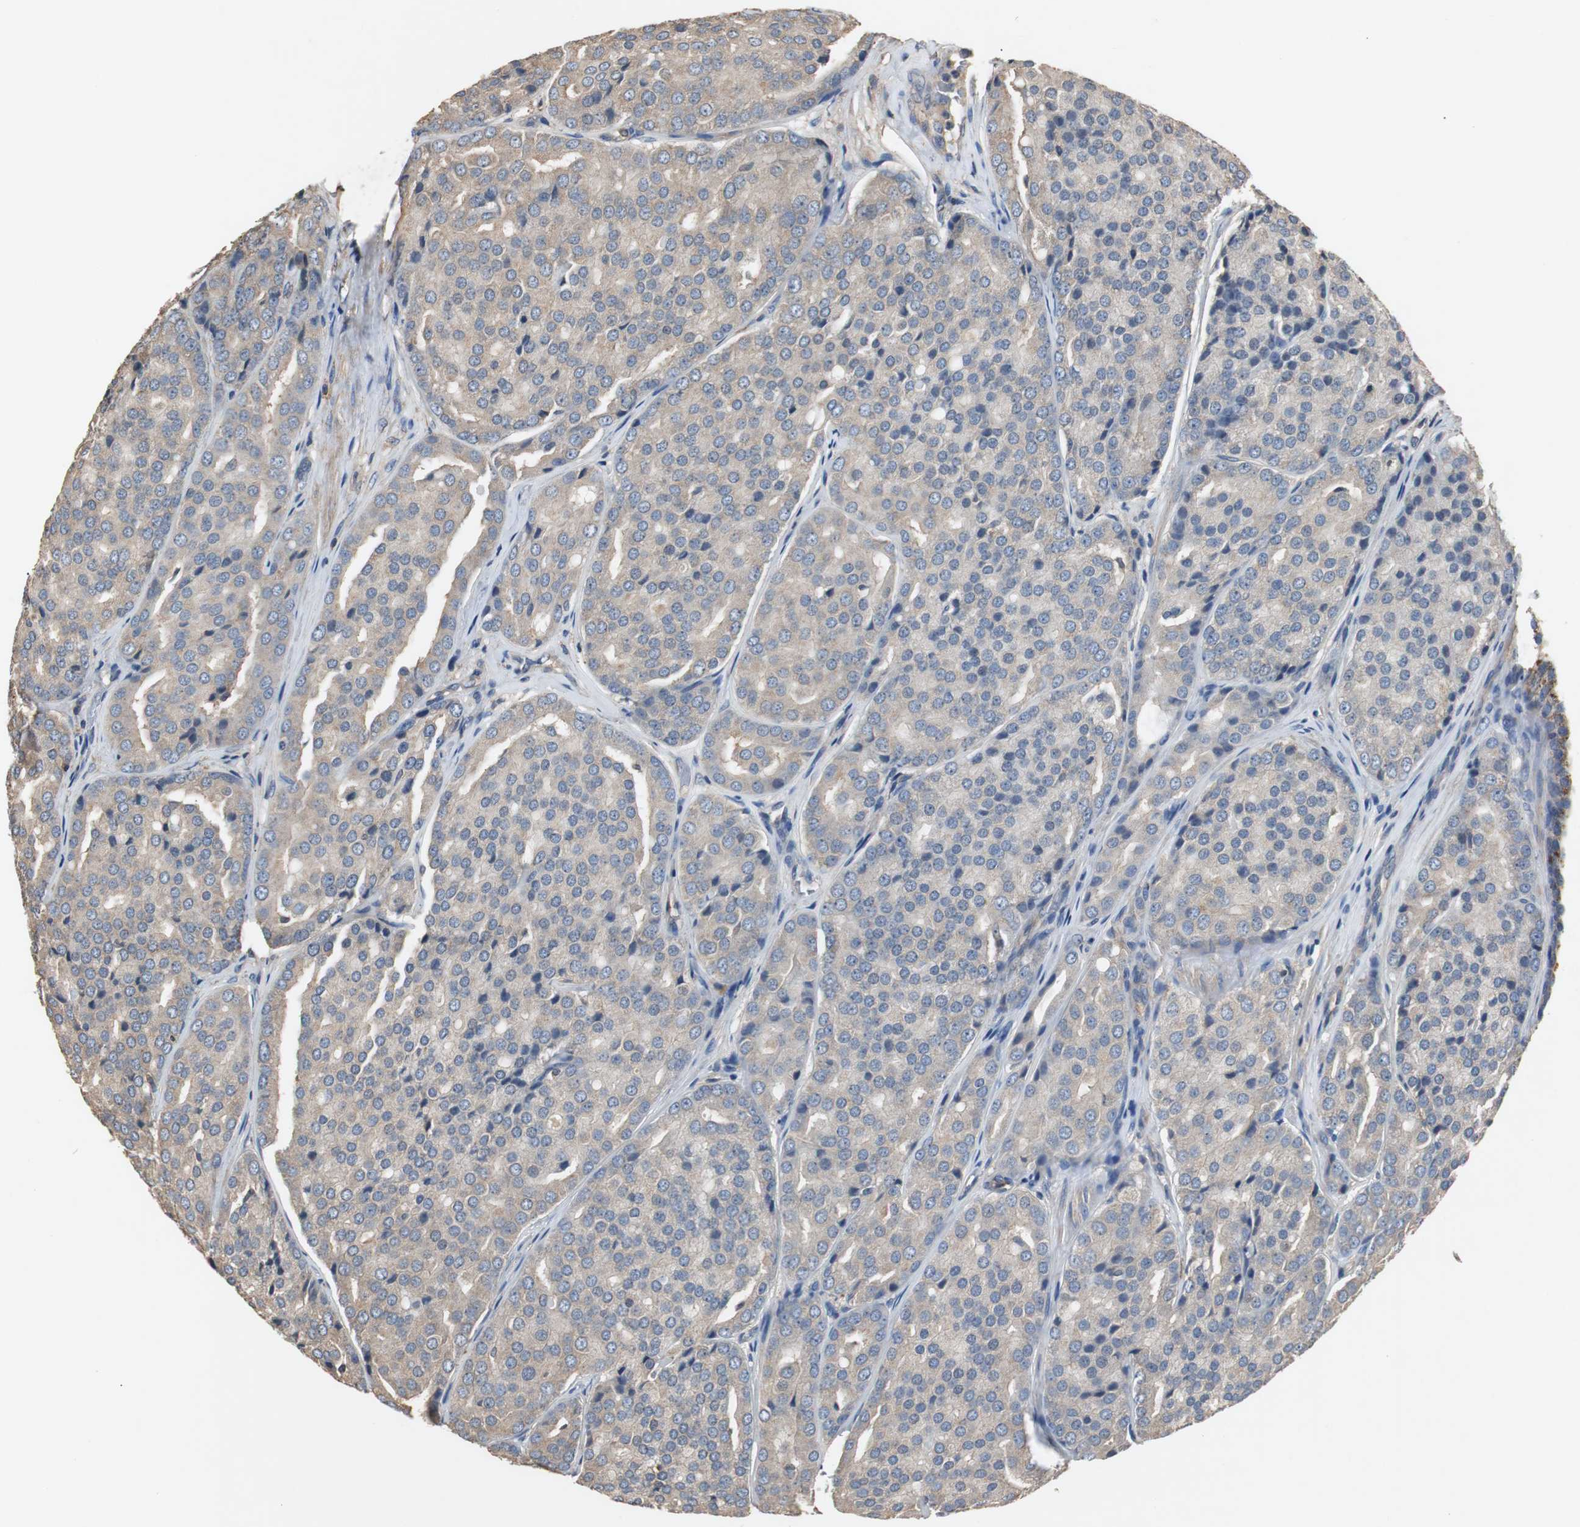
{"staining": {"intensity": "weak", "quantity": "25%-75%", "location": "cytoplasmic/membranous"}, "tissue": "prostate cancer", "cell_type": "Tumor cells", "image_type": "cancer", "snomed": [{"axis": "morphology", "description": "Adenocarcinoma, High grade"}, {"axis": "topography", "description": "Prostate"}], "caption": "Protein staining demonstrates weak cytoplasmic/membranous positivity in about 25%-75% of tumor cells in prostate high-grade adenocarcinoma.", "gene": "TNFRSF14", "patient": {"sex": "male", "age": 64}}